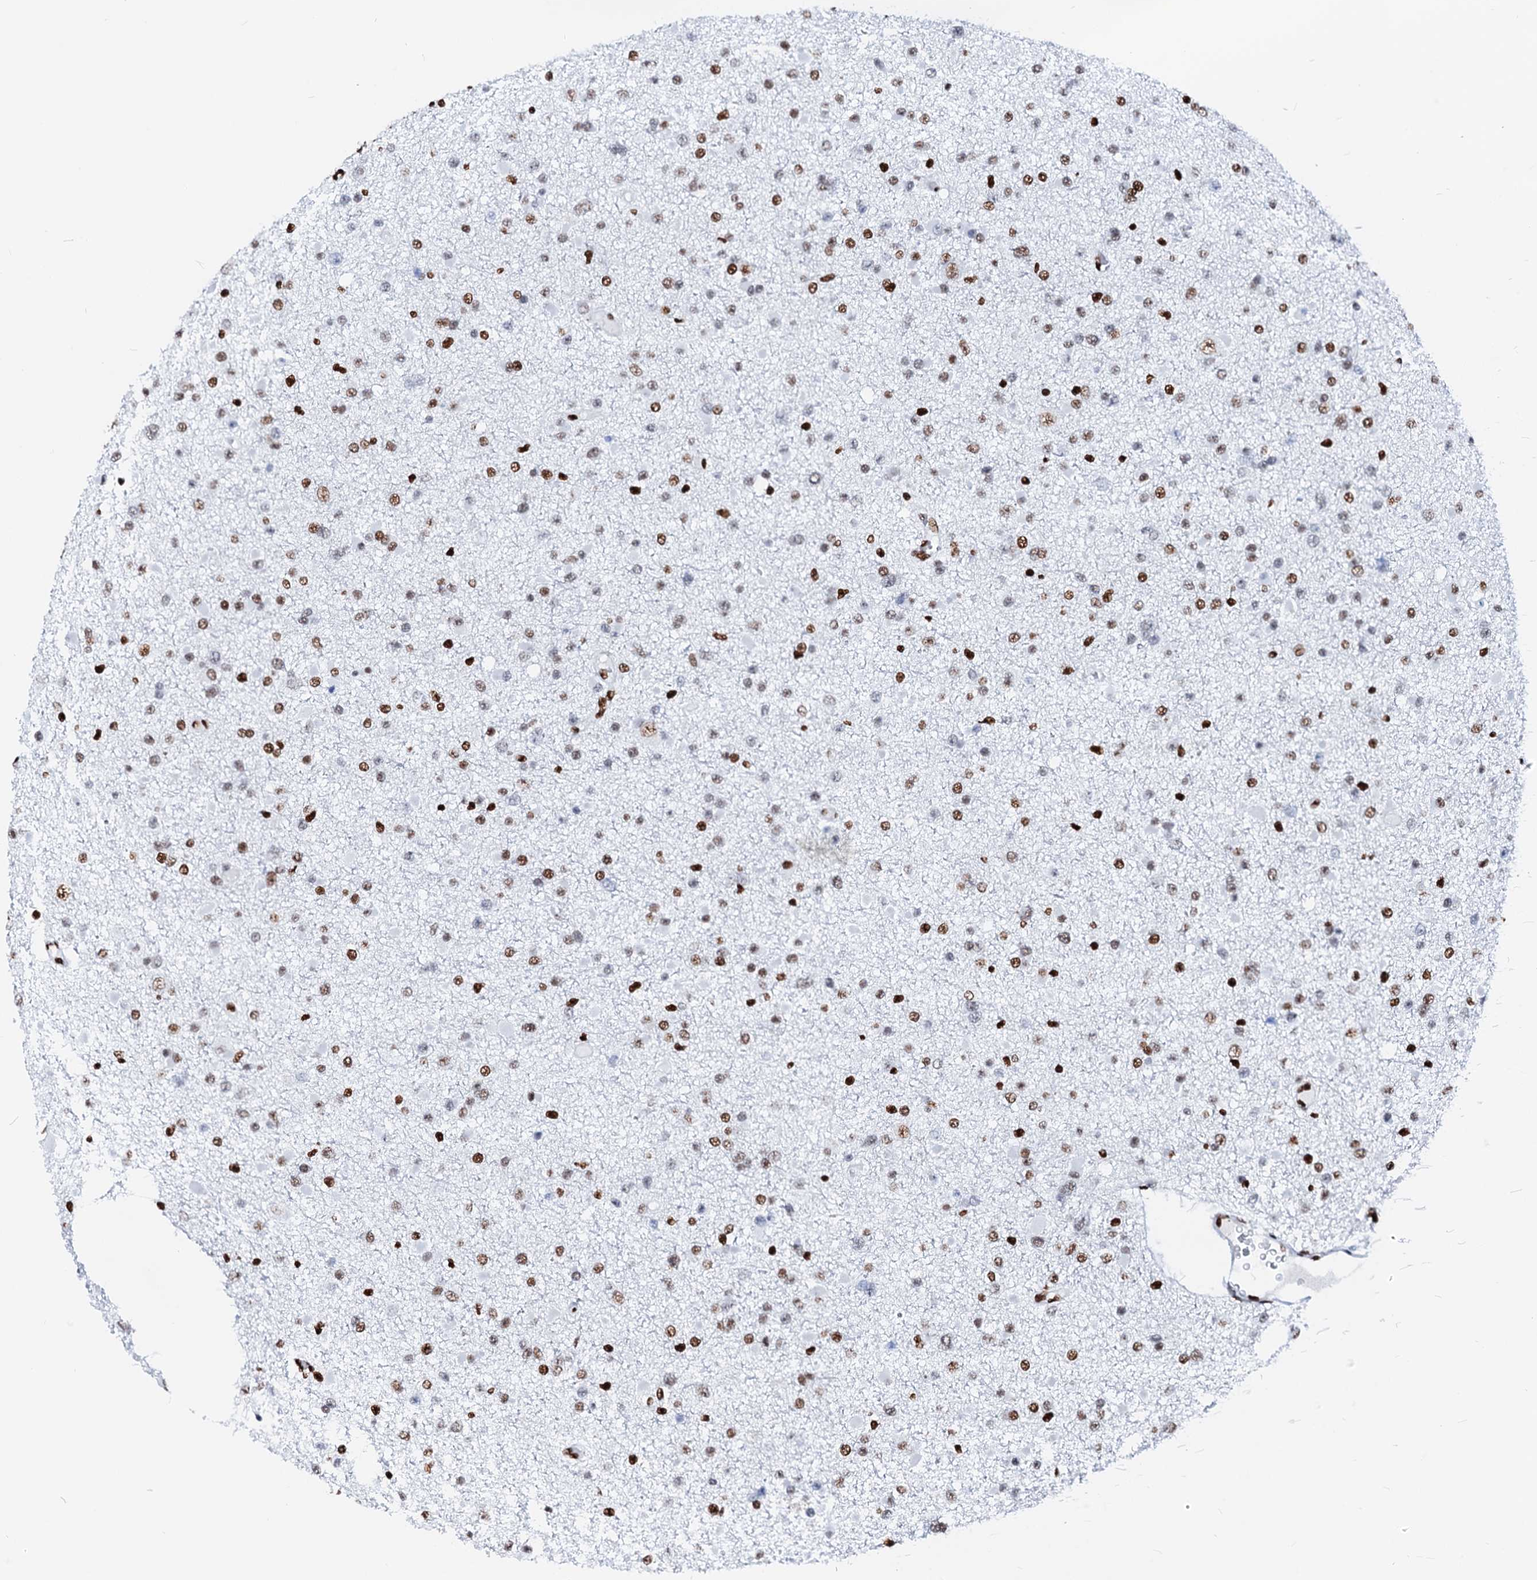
{"staining": {"intensity": "moderate", "quantity": "25%-75%", "location": "nuclear"}, "tissue": "glioma", "cell_type": "Tumor cells", "image_type": "cancer", "snomed": [{"axis": "morphology", "description": "Glioma, malignant, Low grade"}, {"axis": "topography", "description": "Brain"}], "caption": "Immunohistochemical staining of malignant glioma (low-grade) reveals medium levels of moderate nuclear protein positivity in about 25%-75% of tumor cells. The protein of interest is stained brown, and the nuclei are stained in blue (DAB IHC with brightfield microscopy, high magnification).", "gene": "RALY", "patient": {"sex": "female", "age": 22}}